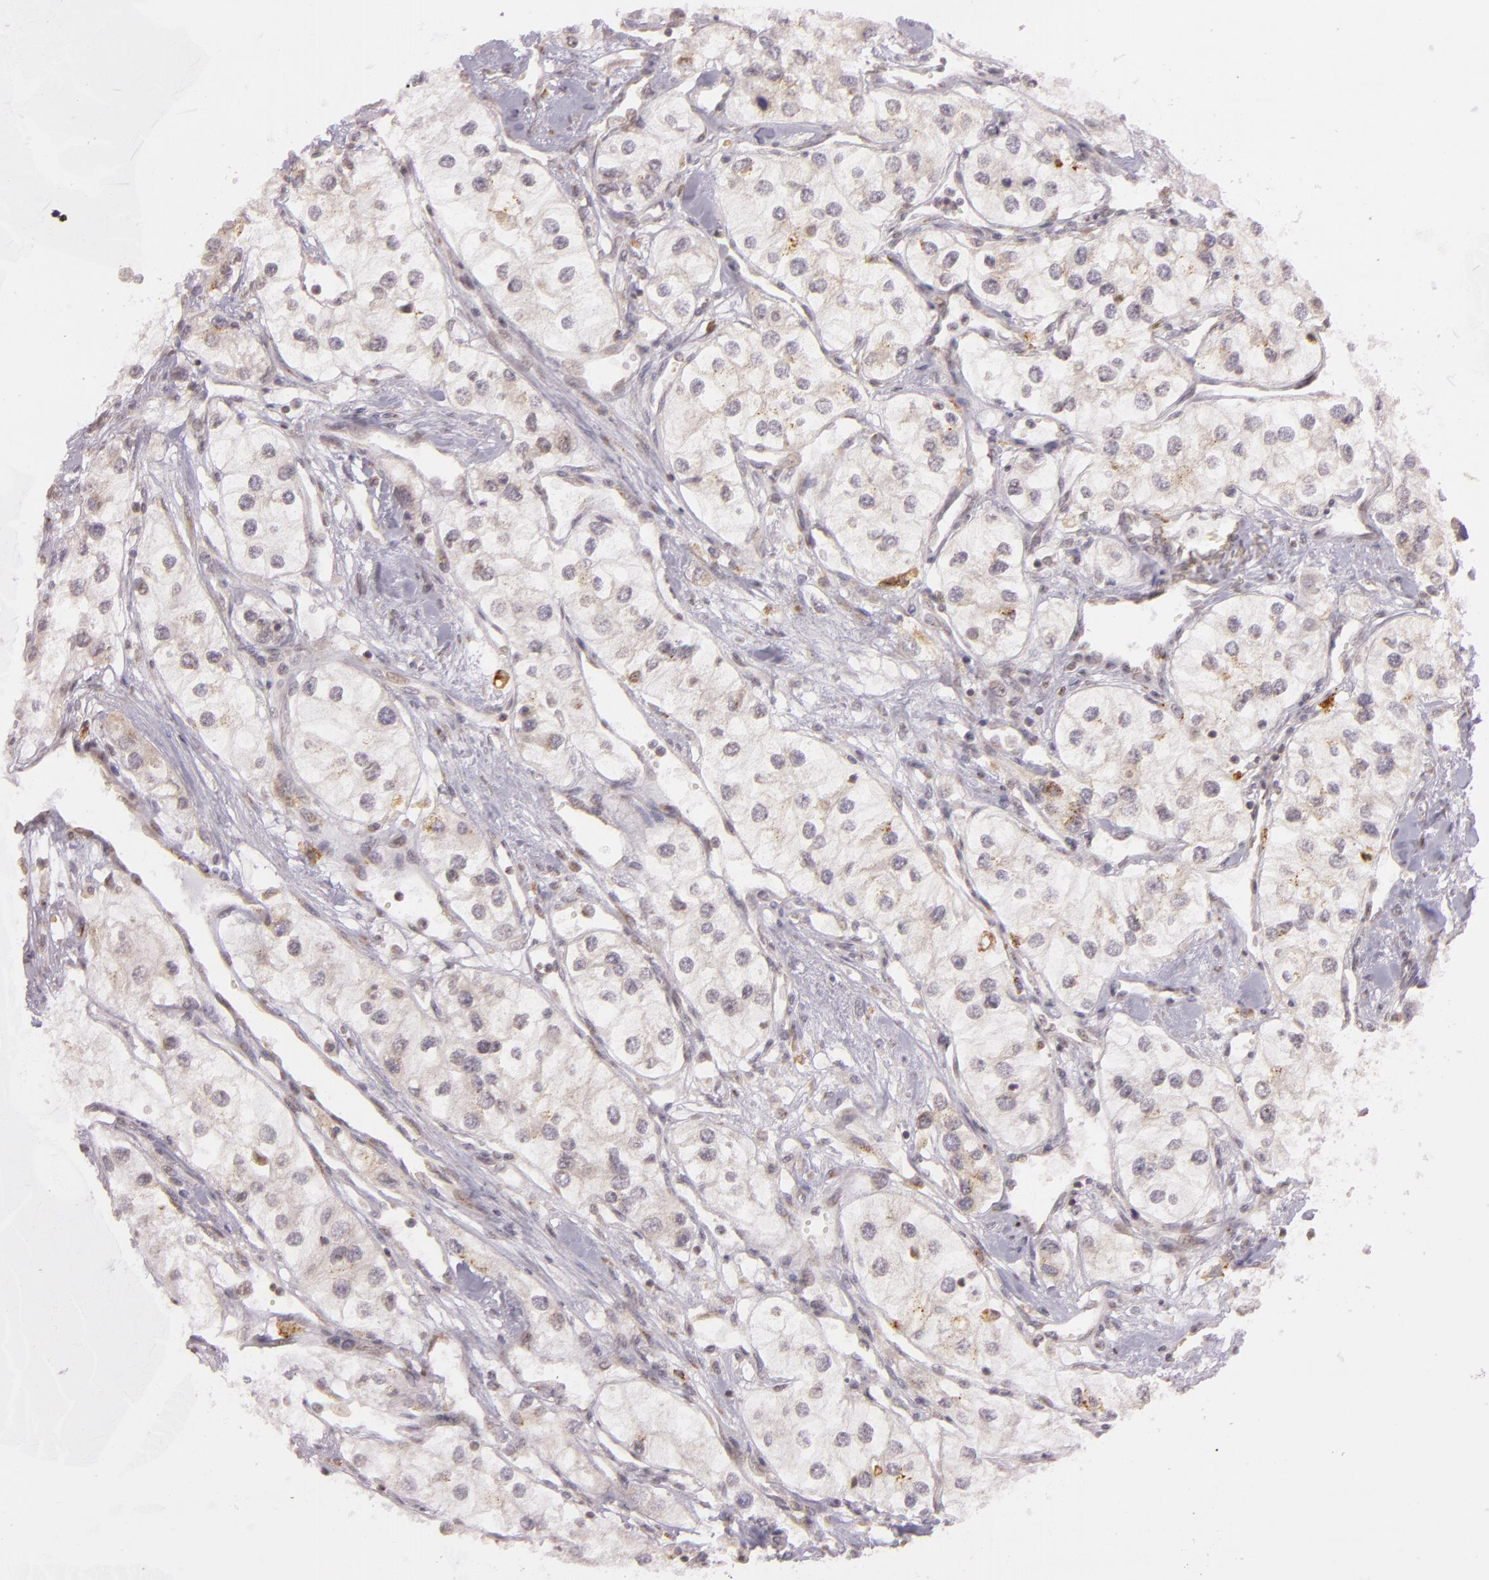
{"staining": {"intensity": "weak", "quantity": ">75%", "location": "cytoplasmic/membranous"}, "tissue": "renal cancer", "cell_type": "Tumor cells", "image_type": "cancer", "snomed": [{"axis": "morphology", "description": "Adenocarcinoma, NOS"}, {"axis": "topography", "description": "Kidney"}], "caption": "IHC image of renal cancer (adenocarcinoma) stained for a protein (brown), which shows low levels of weak cytoplasmic/membranous staining in approximately >75% of tumor cells.", "gene": "LGMN", "patient": {"sex": "male", "age": 57}}